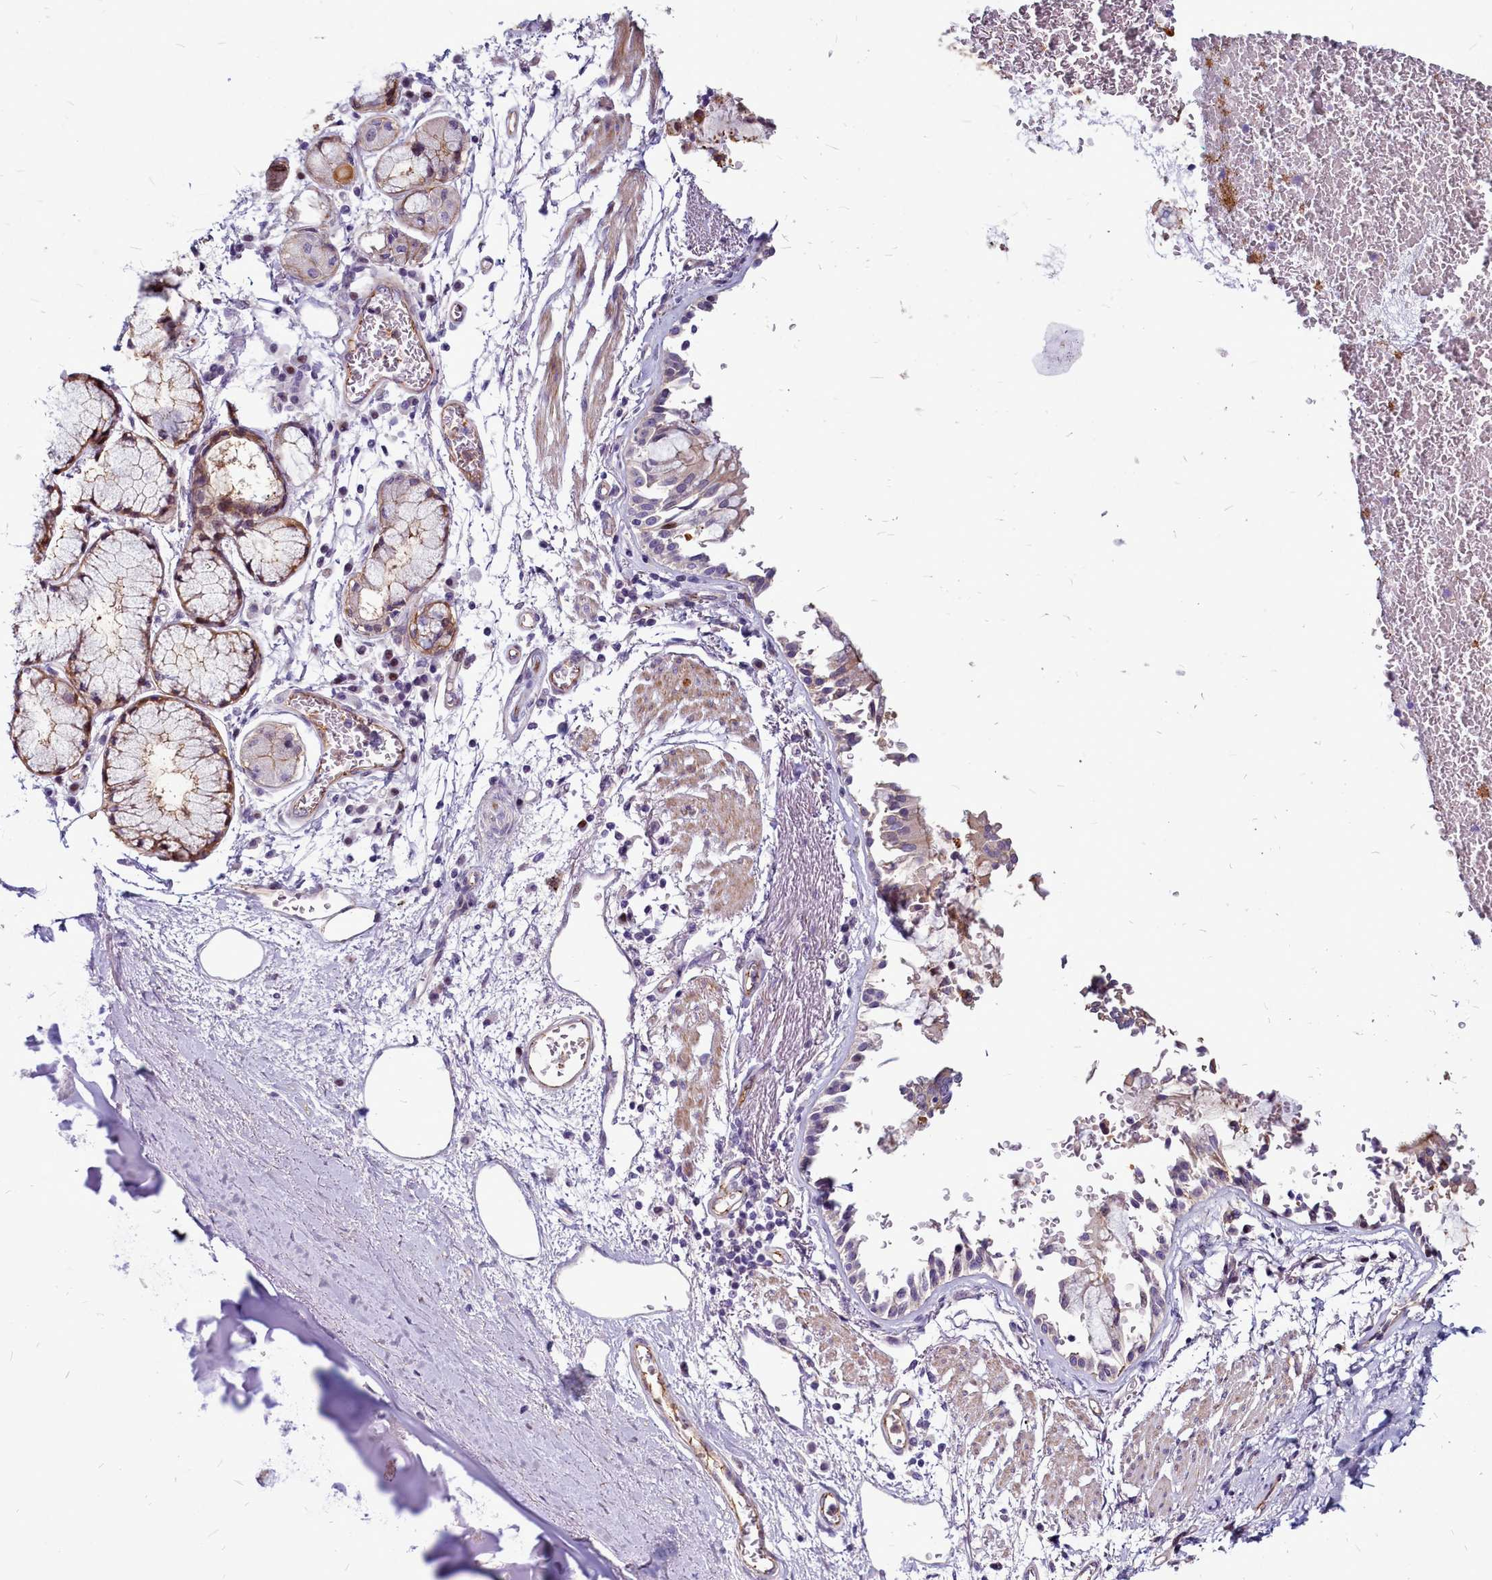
{"staining": {"intensity": "negative", "quantity": "none", "location": "none"}, "tissue": "adipose tissue", "cell_type": "Adipocytes", "image_type": "normal", "snomed": [{"axis": "morphology", "description": "Normal tissue, NOS"}, {"axis": "topography", "description": "Cartilage tissue"}], "caption": "DAB (3,3'-diaminobenzidine) immunohistochemical staining of benign adipose tissue exhibits no significant positivity in adipocytes.", "gene": "TTC5", "patient": {"sex": "male", "age": 73}}